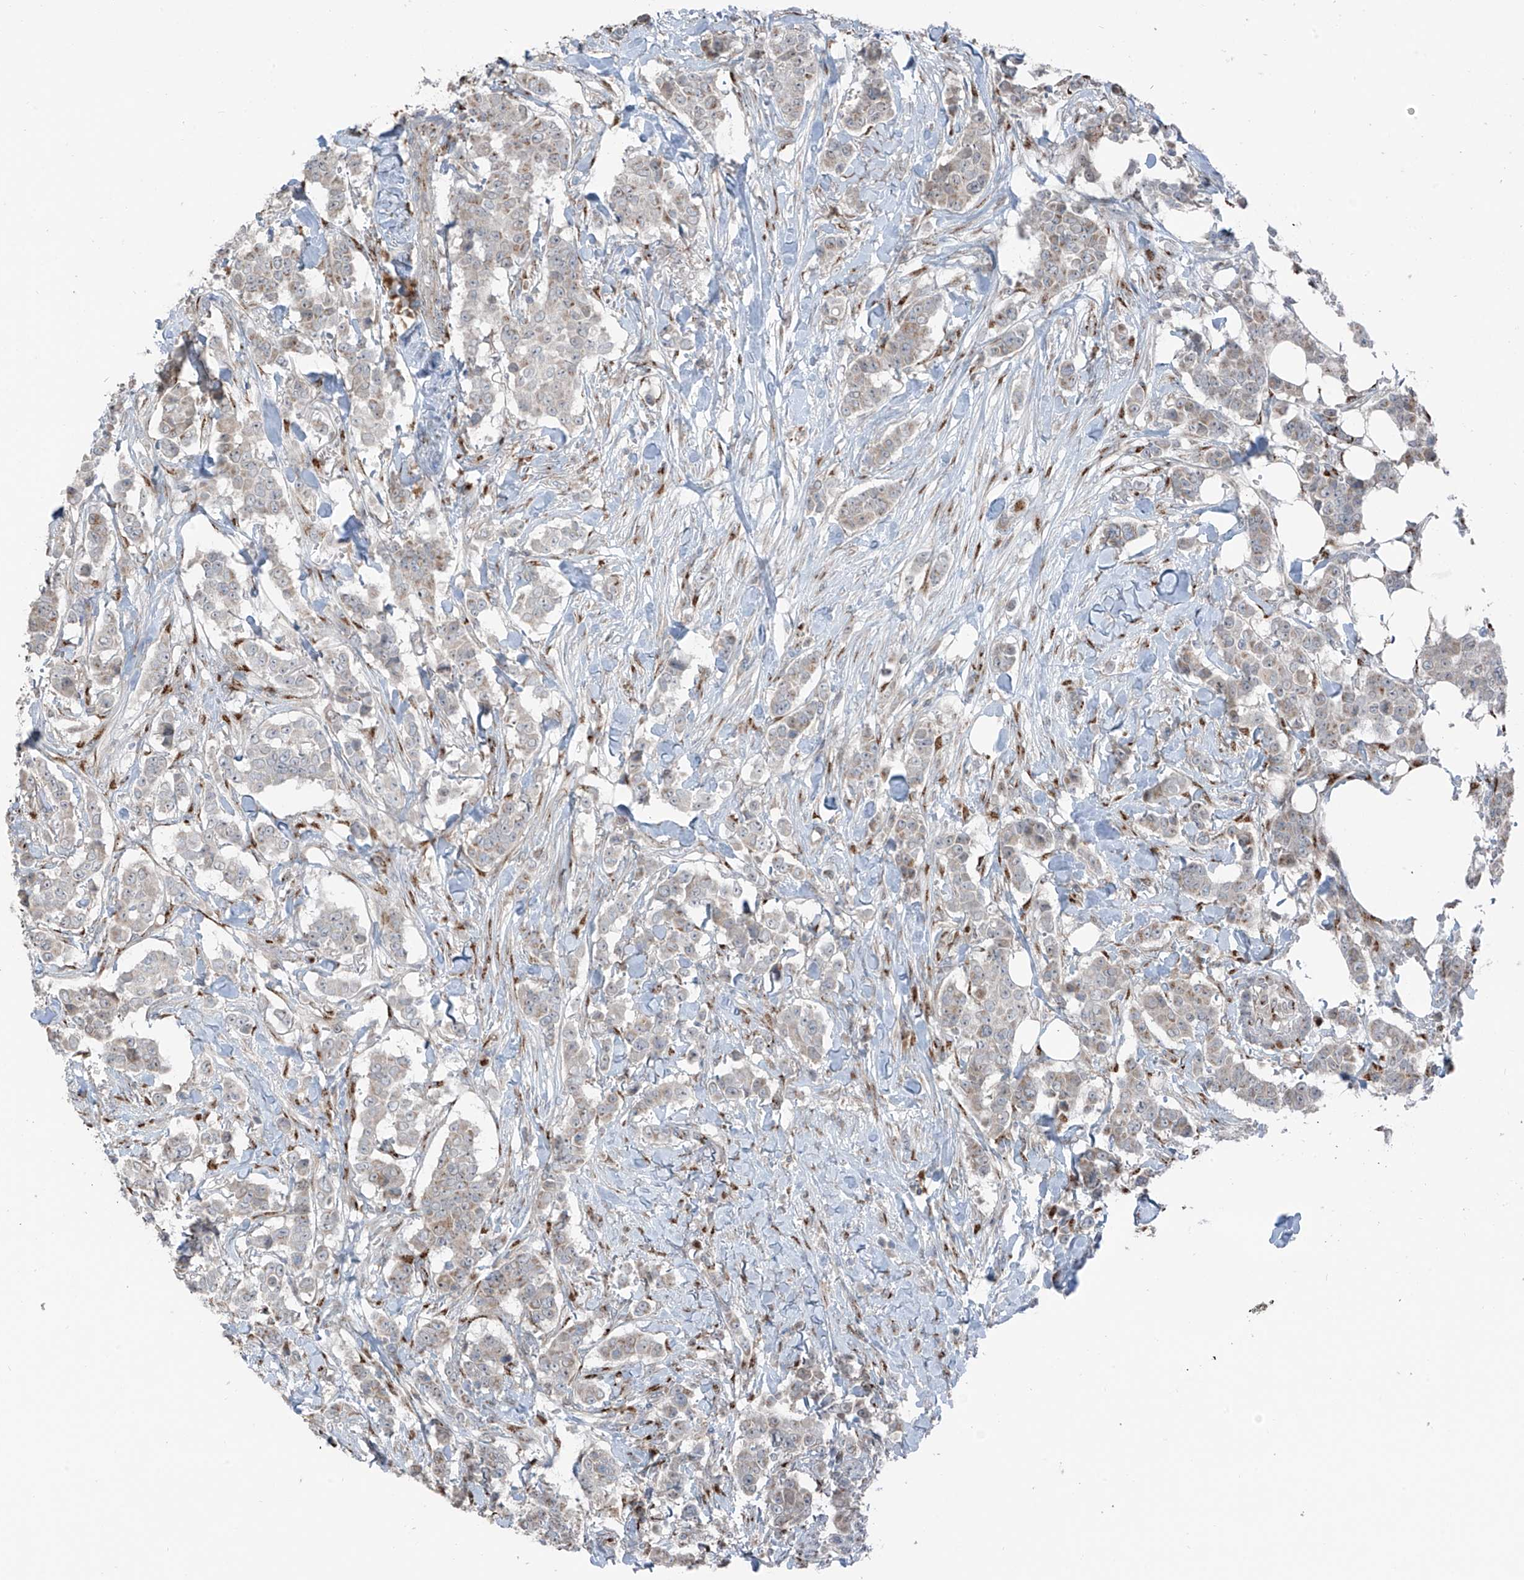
{"staining": {"intensity": "weak", "quantity": "25%-75%", "location": "cytoplasmic/membranous"}, "tissue": "breast cancer", "cell_type": "Tumor cells", "image_type": "cancer", "snomed": [{"axis": "morphology", "description": "Duct carcinoma"}, {"axis": "topography", "description": "Breast"}], "caption": "DAB (3,3'-diaminobenzidine) immunohistochemical staining of human breast cancer demonstrates weak cytoplasmic/membranous protein positivity in approximately 25%-75% of tumor cells. (IHC, brightfield microscopy, high magnification).", "gene": "ERLEC1", "patient": {"sex": "female", "age": 40}}